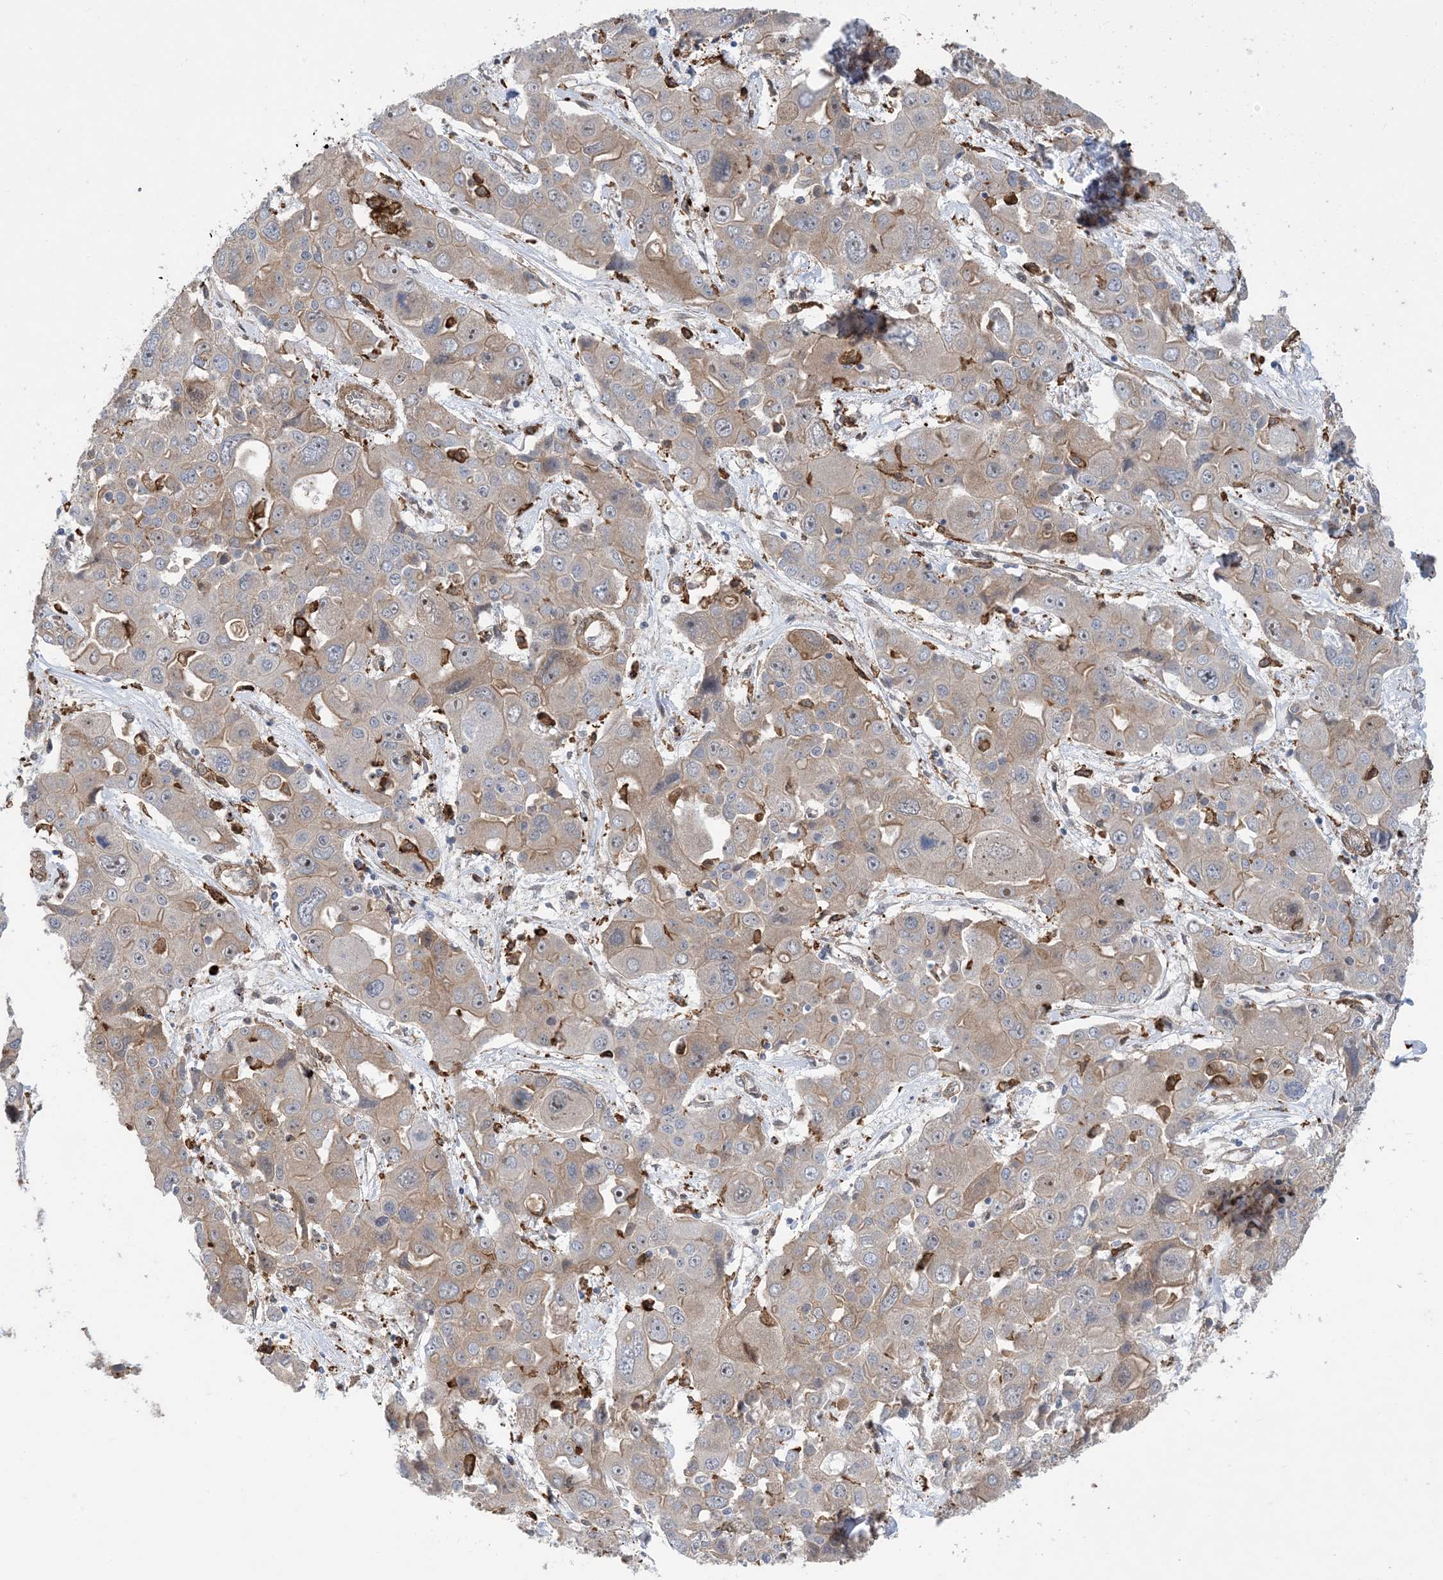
{"staining": {"intensity": "weak", "quantity": "<25%", "location": "cytoplasmic/membranous"}, "tissue": "liver cancer", "cell_type": "Tumor cells", "image_type": "cancer", "snomed": [{"axis": "morphology", "description": "Cholangiocarcinoma"}, {"axis": "topography", "description": "Liver"}], "caption": "Tumor cells are negative for protein expression in human cholangiocarcinoma (liver). (DAB (3,3'-diaminobenzidine) immunohistochemistry (IHC) visualized using brightfield microscopy, high magnification).", "gene": "HS1BP3", "patient": {"sex": "male", "age": 67}}